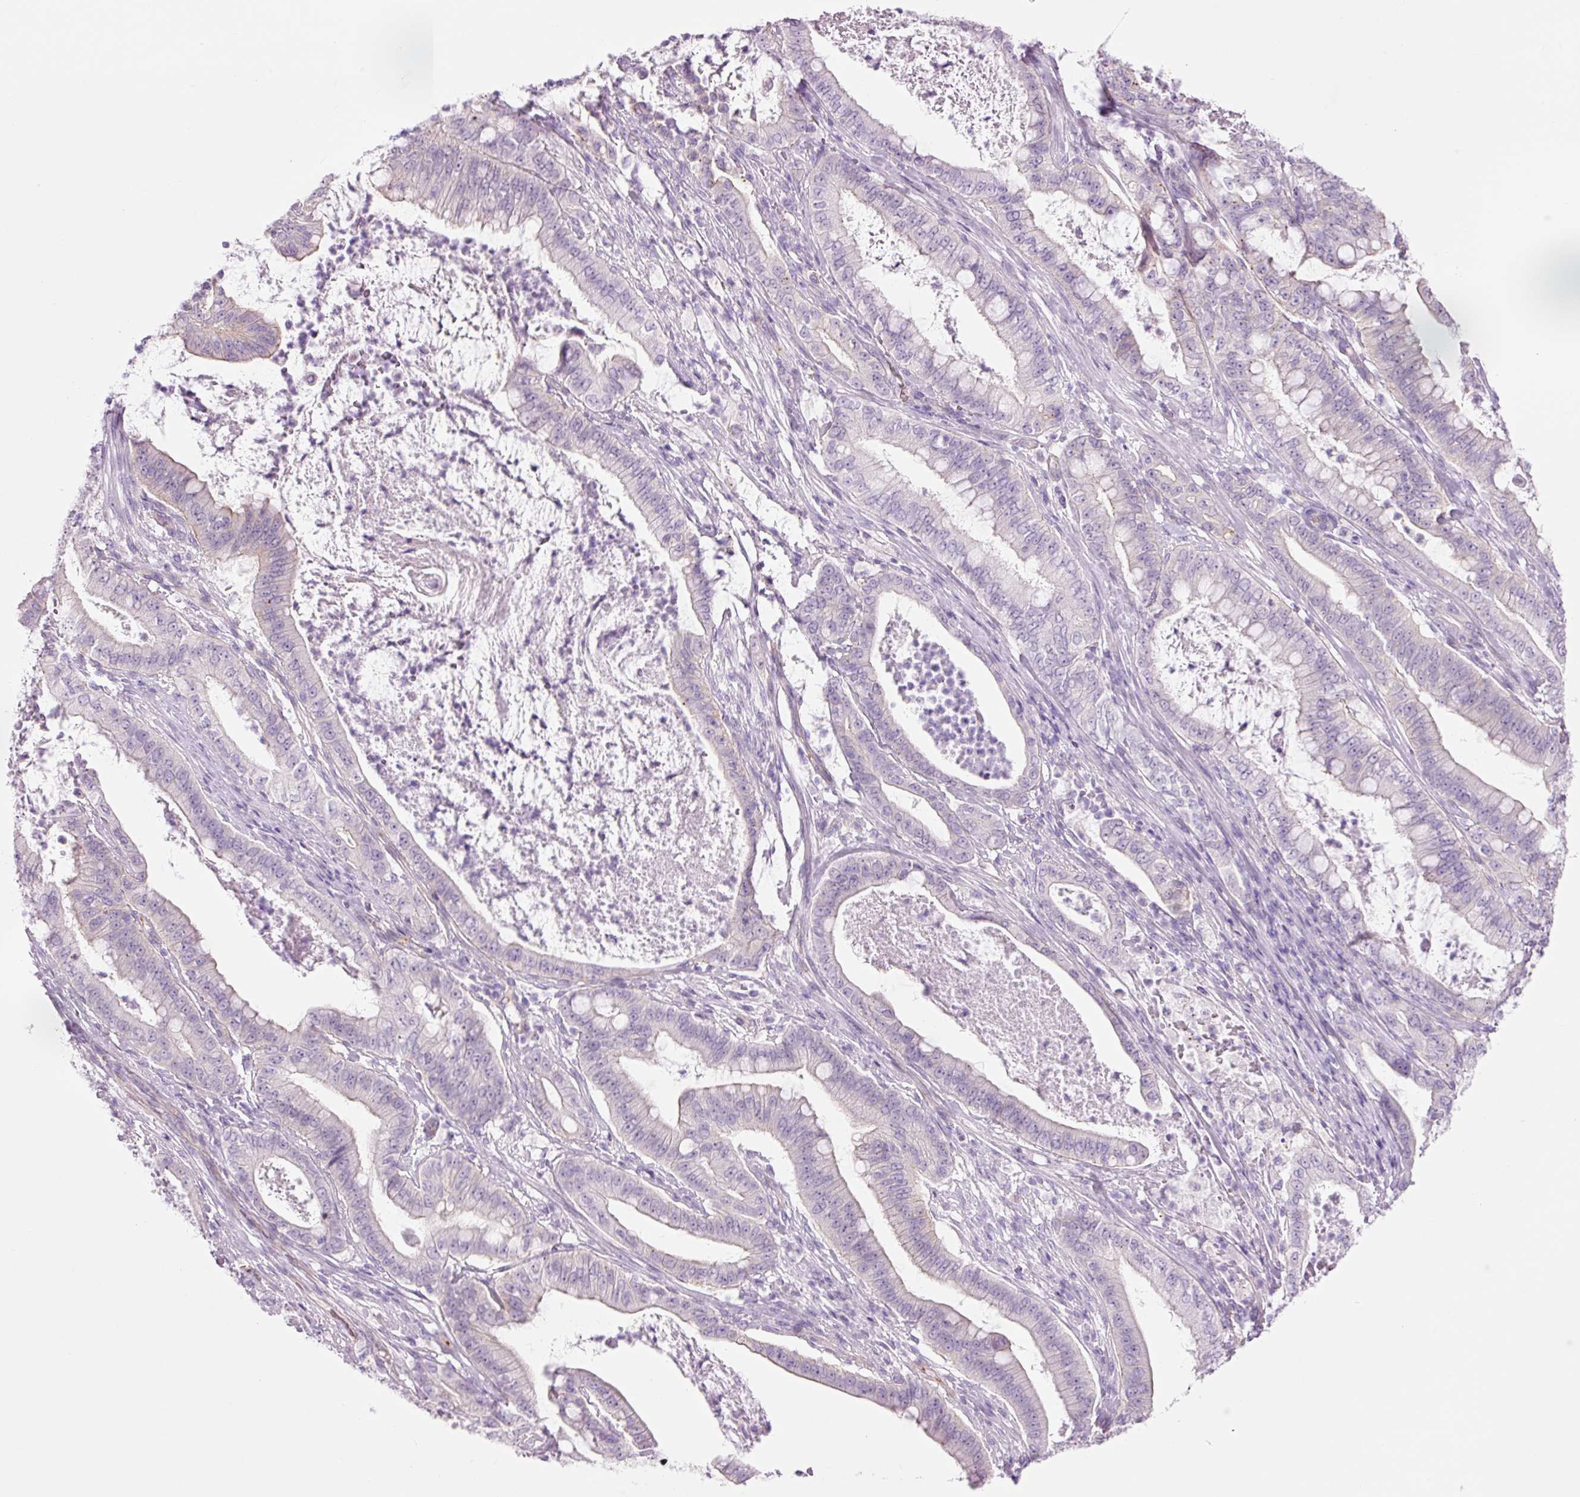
{"staining": {"intensity": "negative", "quantity": "none", "location": "none"}, "tissue": "pancreatic cancer", "cell_type": "Tumor cells", "image_type": "cancer", "snomed": [{"axis": "morphology", "description": "Adenocarcinoma, NOS"}, {"axis": "topography", "description": "Pancreas"}], "caption": "Adenocarcinoma (pancreatic) was stained to show a protein in brown. There is no significant positivity in tumor cells. Brightfield microscopy of immunohistochemistry stained with DAB (3,3'-diaminobenzidine) (brown) and hematoxylin (blue), captured at high magnification.", "gene": "HSPA4L", "patient": {"sex": "male", "age": 71}}